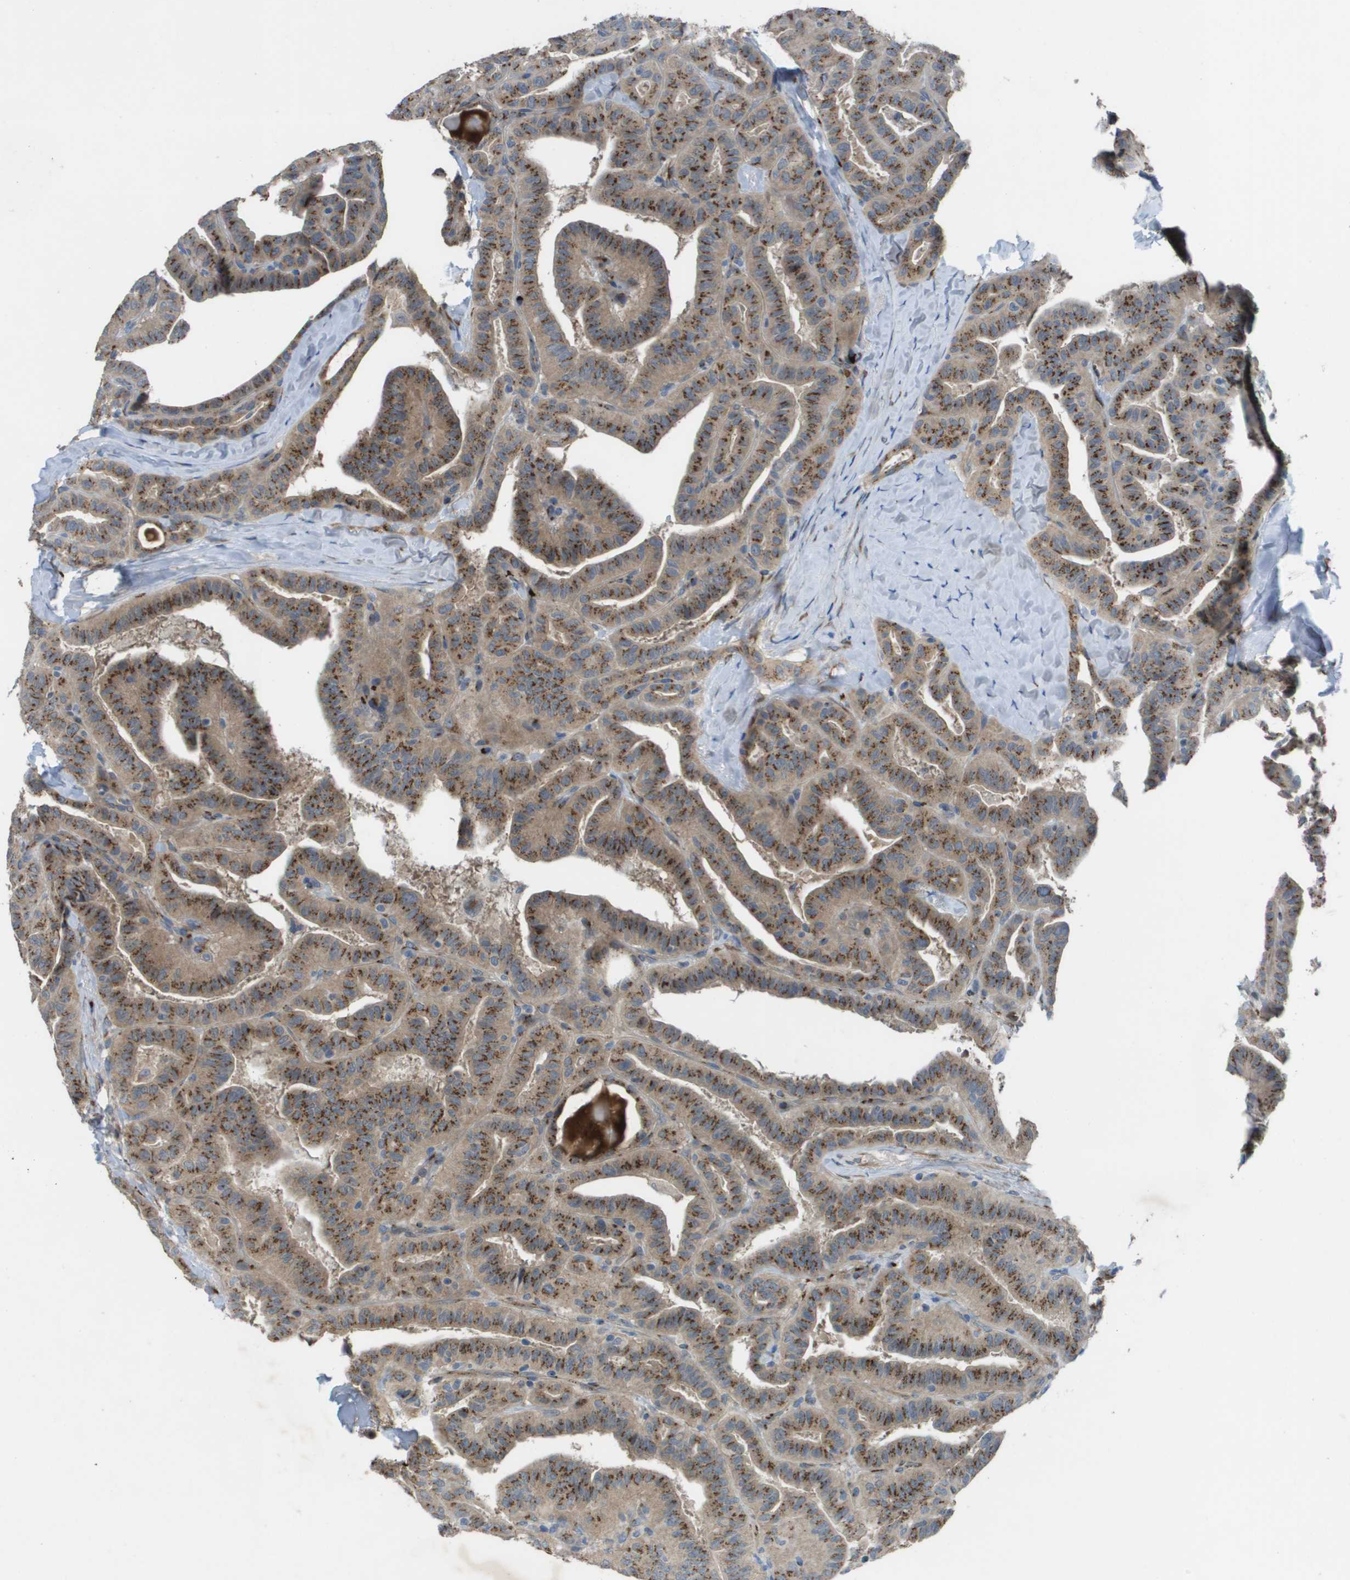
{"staining": {"intensity": "strong", "quantity": ">75%", "location": "cytoplasmic/membranous"}, "tissue": "thyroid cancer", "cell_type": "Tumor cells", "image_type": "cancer", "snomed": [{"axis": "morphology", "description": "Papillary adenocarcinoma, NOS"}, {"axis": "topography", "description": "Thyroid gland"}], "caption": "Protein staining of thyroid cancer (papillary adenocarcinoma) tissue reveals strong cytoplasmic/membranous positivity in approximately >75% of tumor cells.", "gene": "QSOX2", "patient": {"sex": "male", "age": 77}}